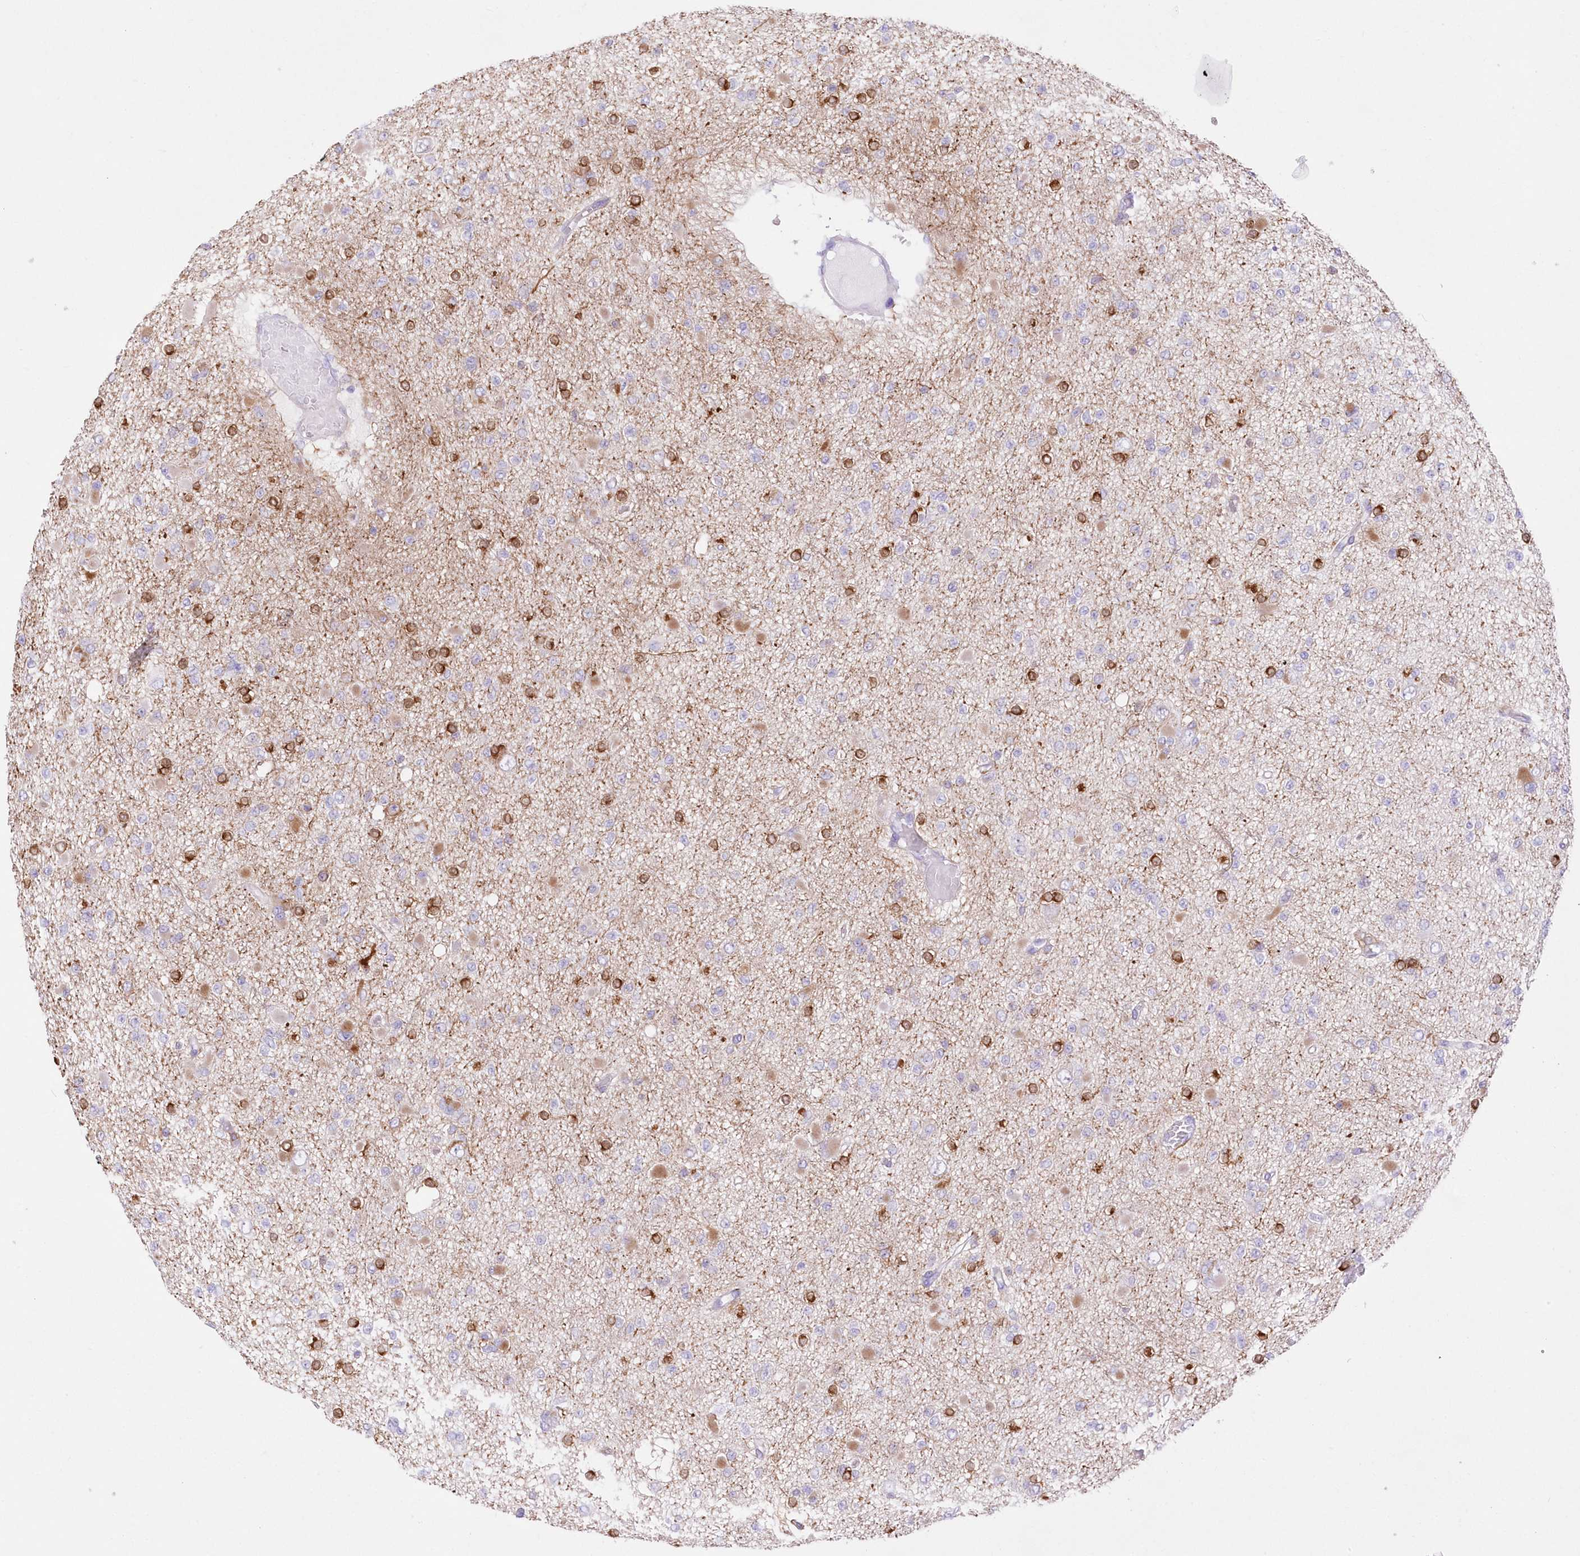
{"staining": {"intensity": "moderate", "quantity": "<25%", "location": "cytoplasmic/membranous,nuclear"}, "tissue": "glioma", "cell_type": "Tumor cells", "image_type": "cancer", "snomed": [{"axis": "morphology", "description": "Glioma, malignant, Low grade"}, {"axis": "topography", "description": "Brain"}], "caption": "IHC micrograph of human glioma stained for a protein (brown), which exhibits low levels of moderate cytoplasmic/membranous and nuclear staining in approximately <25% of tumor cells.", "gene": "DNAJC19", "patient": {"sex": "female", "age": 22}}